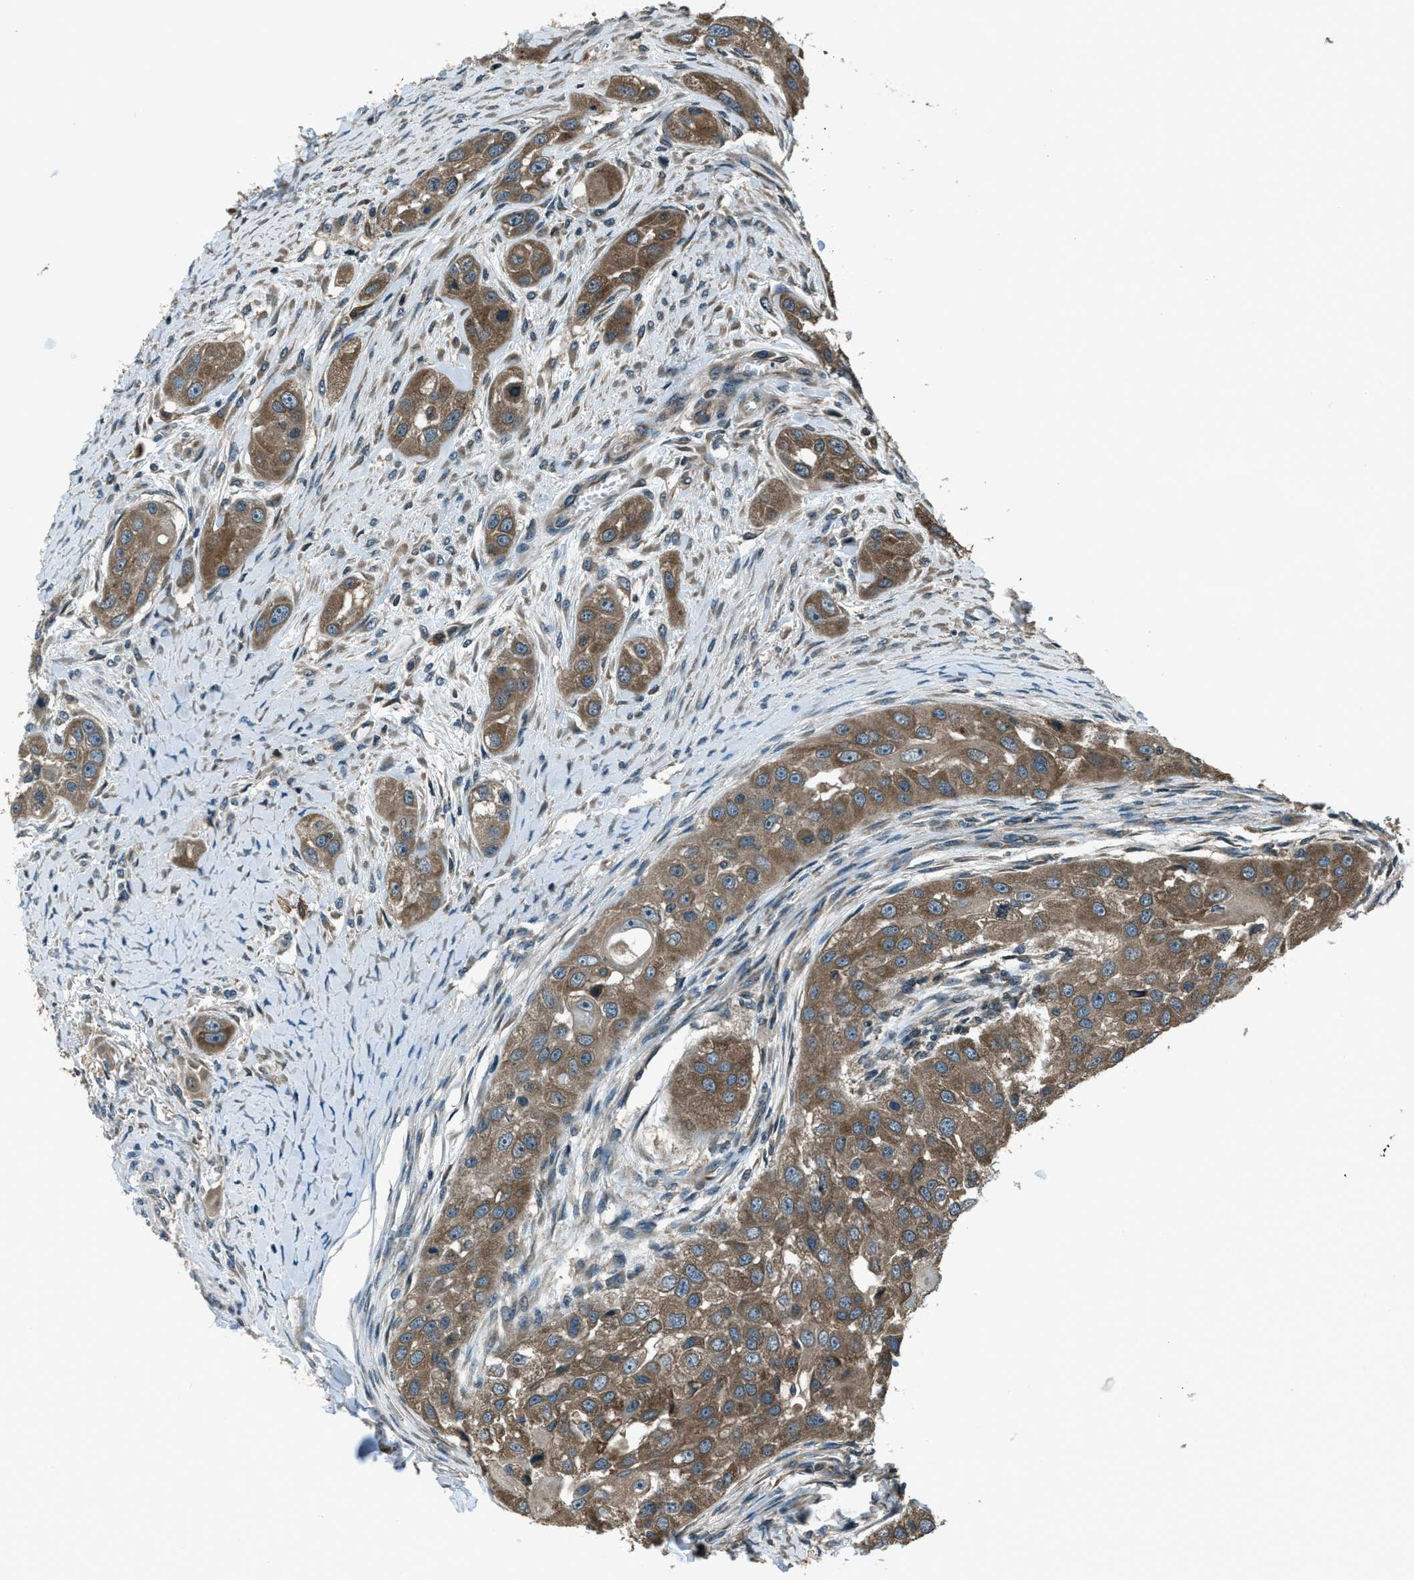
{"staining": {"intensity": "moderate", "quantity": ">75%", "location": "cytoplasmic/membranous"}, "tissue": "head and neck cancer", "cell_type": "Tumor cells", "image_type": "cancer", "snomed": [{"axis": "morphology", "description": "Normal tissue, NOS"}, {"axis": "morphology", "description": "Squamous cell carcinoma, NOS"}, {"axis": "topography", "description": "Skeletal muscle"}, {"axis": "topography", "description": "Head-Neck"}], "caption": "This is an image of immunohistochemistry (IHC) staining of head and neck squamous cell carcinoma, which shows moderate expression in the cytoplasmic/membranous of tumor cells.", "gene": "TRIM4", "patient": {"sex": "male", "age": 51}}